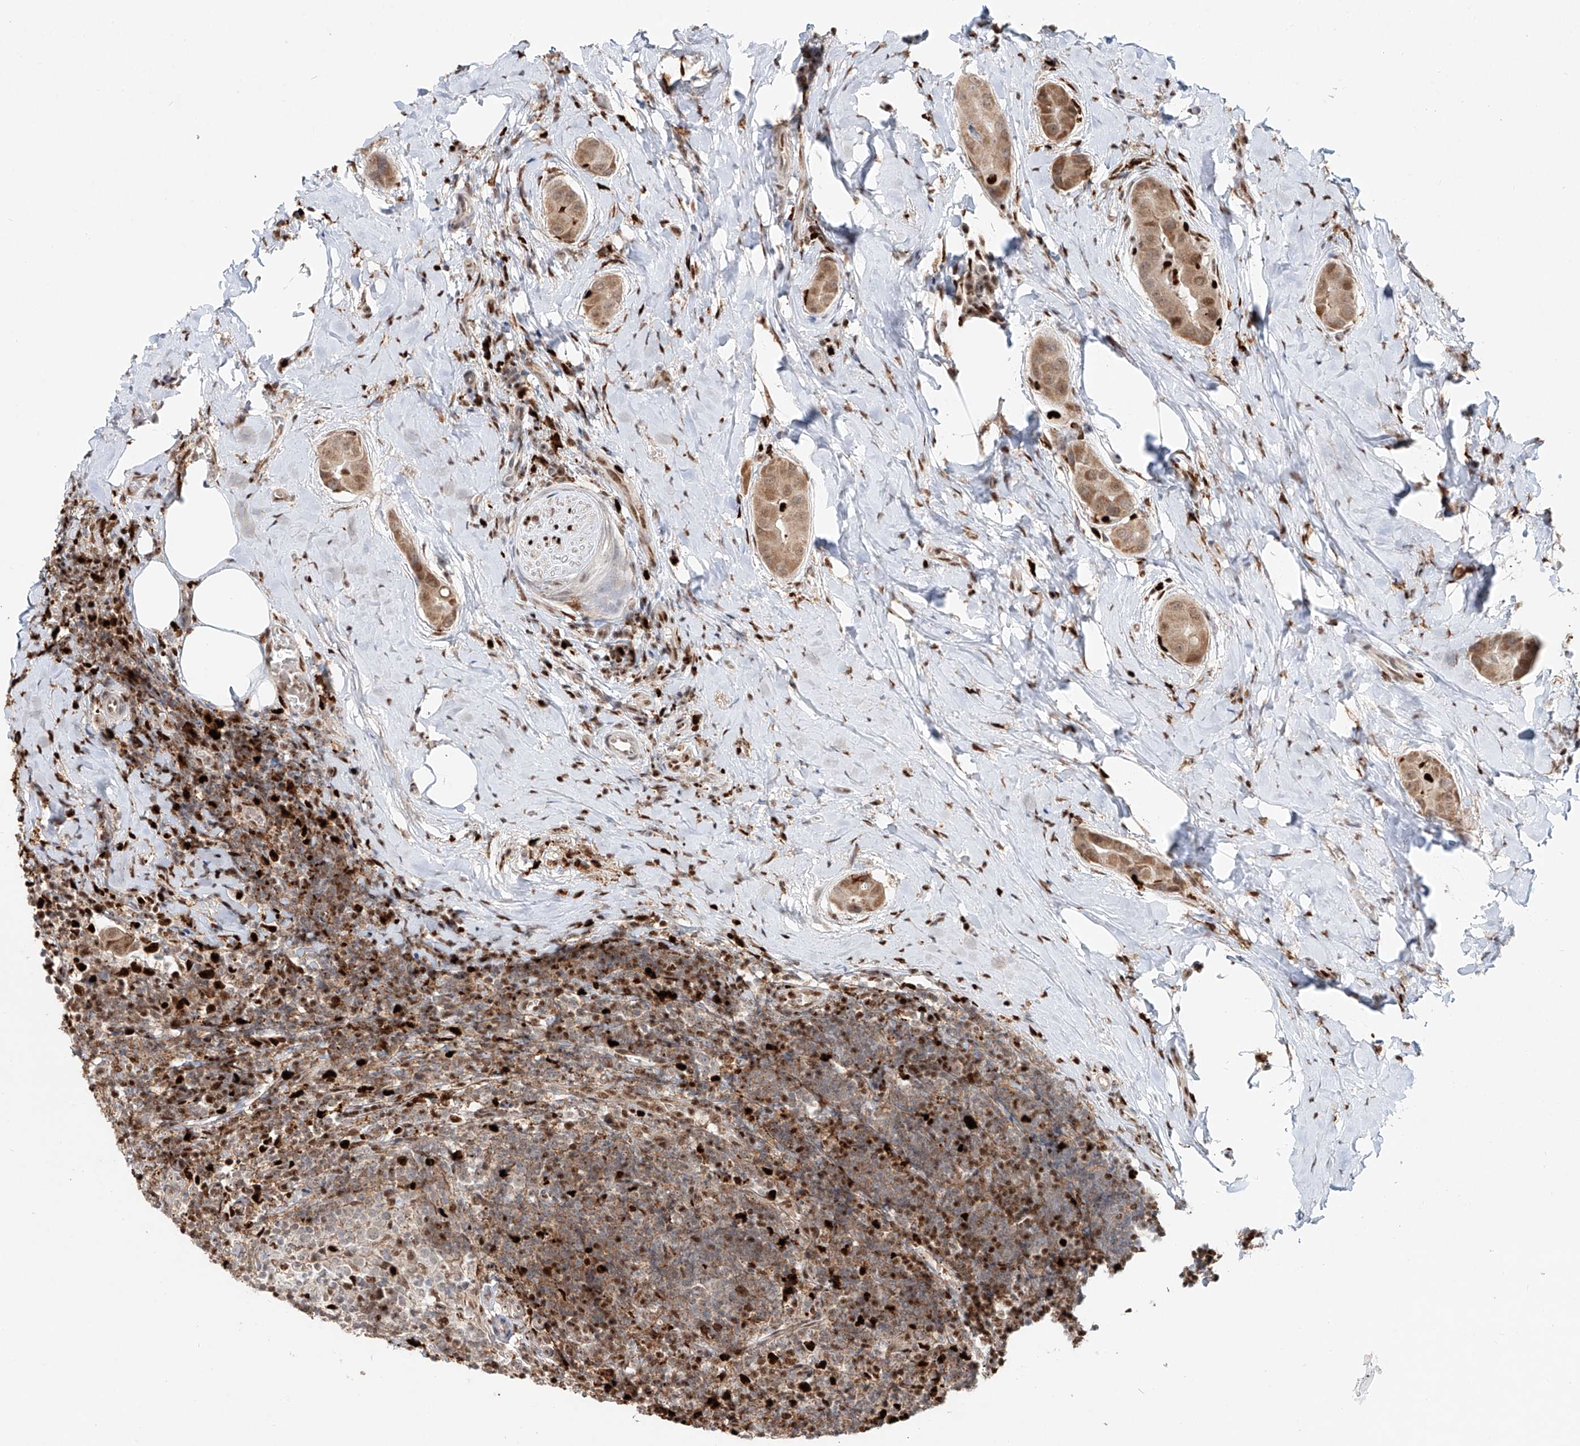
{"staining": {"intensity": "moderate", "quantity": ">75%", "location": "cytoplasmic/membranous,nuclear"}, "tissue": "thyroid cancer", "cell_type": "Tumor cells", "image_type": "cancer", "snomed": [{"axis": "morphology", "description": "Papillary adenocarcinoma, NOS"}, {"axis": "topography", "description": "Thyroid gland"}], "caption": "An image of human thyroid cancer stained for a protein shows moderate cytoplasmic/membranous and nuclear brown staining in tumor cells.", "gene": "DZIP1L", "patient": {"sex": "male", "age": 33}}